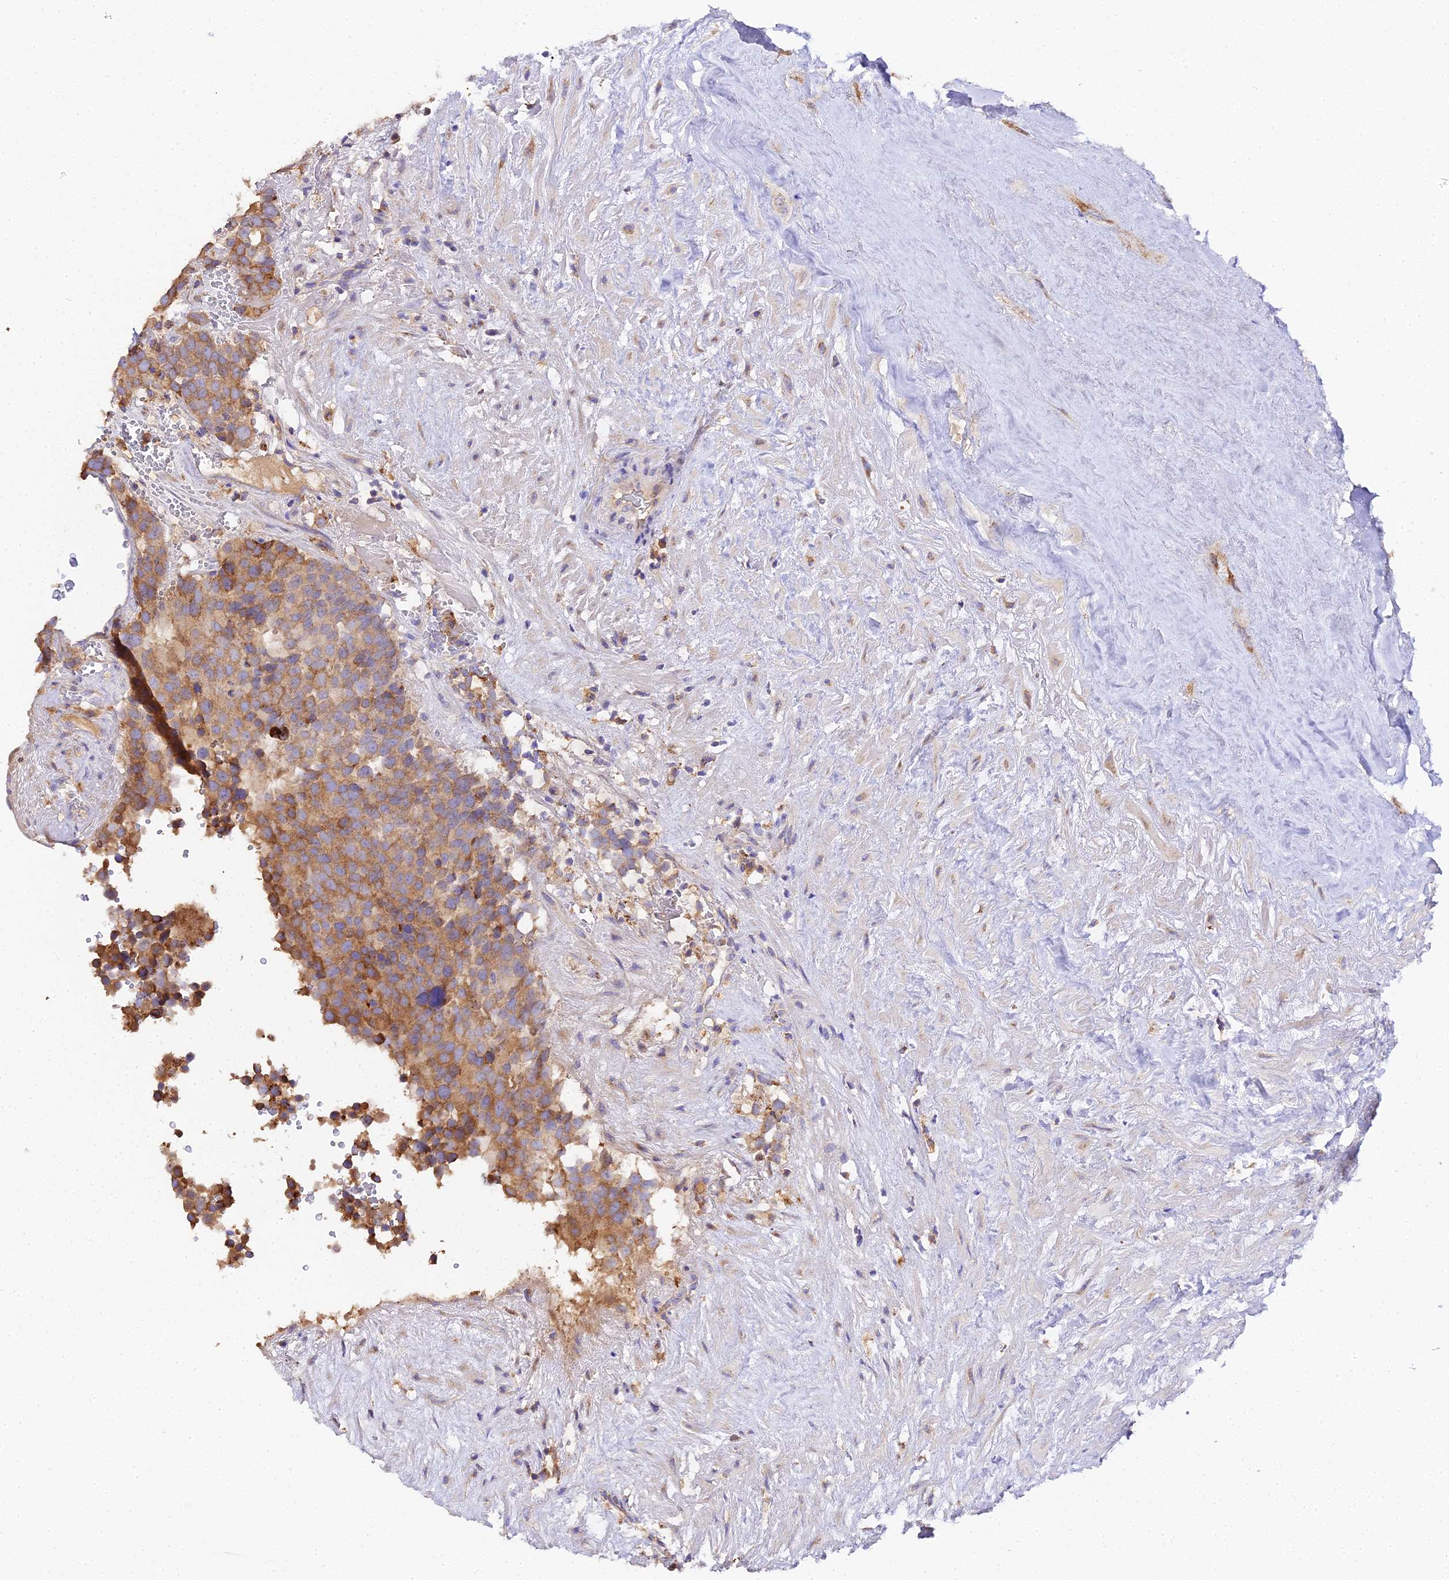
{"staining": {"intensity": "moderate", "quantity": ">75%", "location": "cytoplasmic/membranous"}, "tissue": "testis cancer", "cell_type": "Tumor cells", "image_type": "cancer", "snomed": [{"axis": "morphology", "description": "Seminoma, NOS"}, {"axis": "topography", "description": "Testis"}], "caption": "An immunohistochemistry histopathology image of tumor tissue is shown. Protein staining in brown shows moderate cytoplasmic/membranous positivity in testis seminoma within tumor cells. (IHC, brightfield microscopy, high magnification).", "gene": "SCX", "patient": {"sex": "male", "age": 71}}